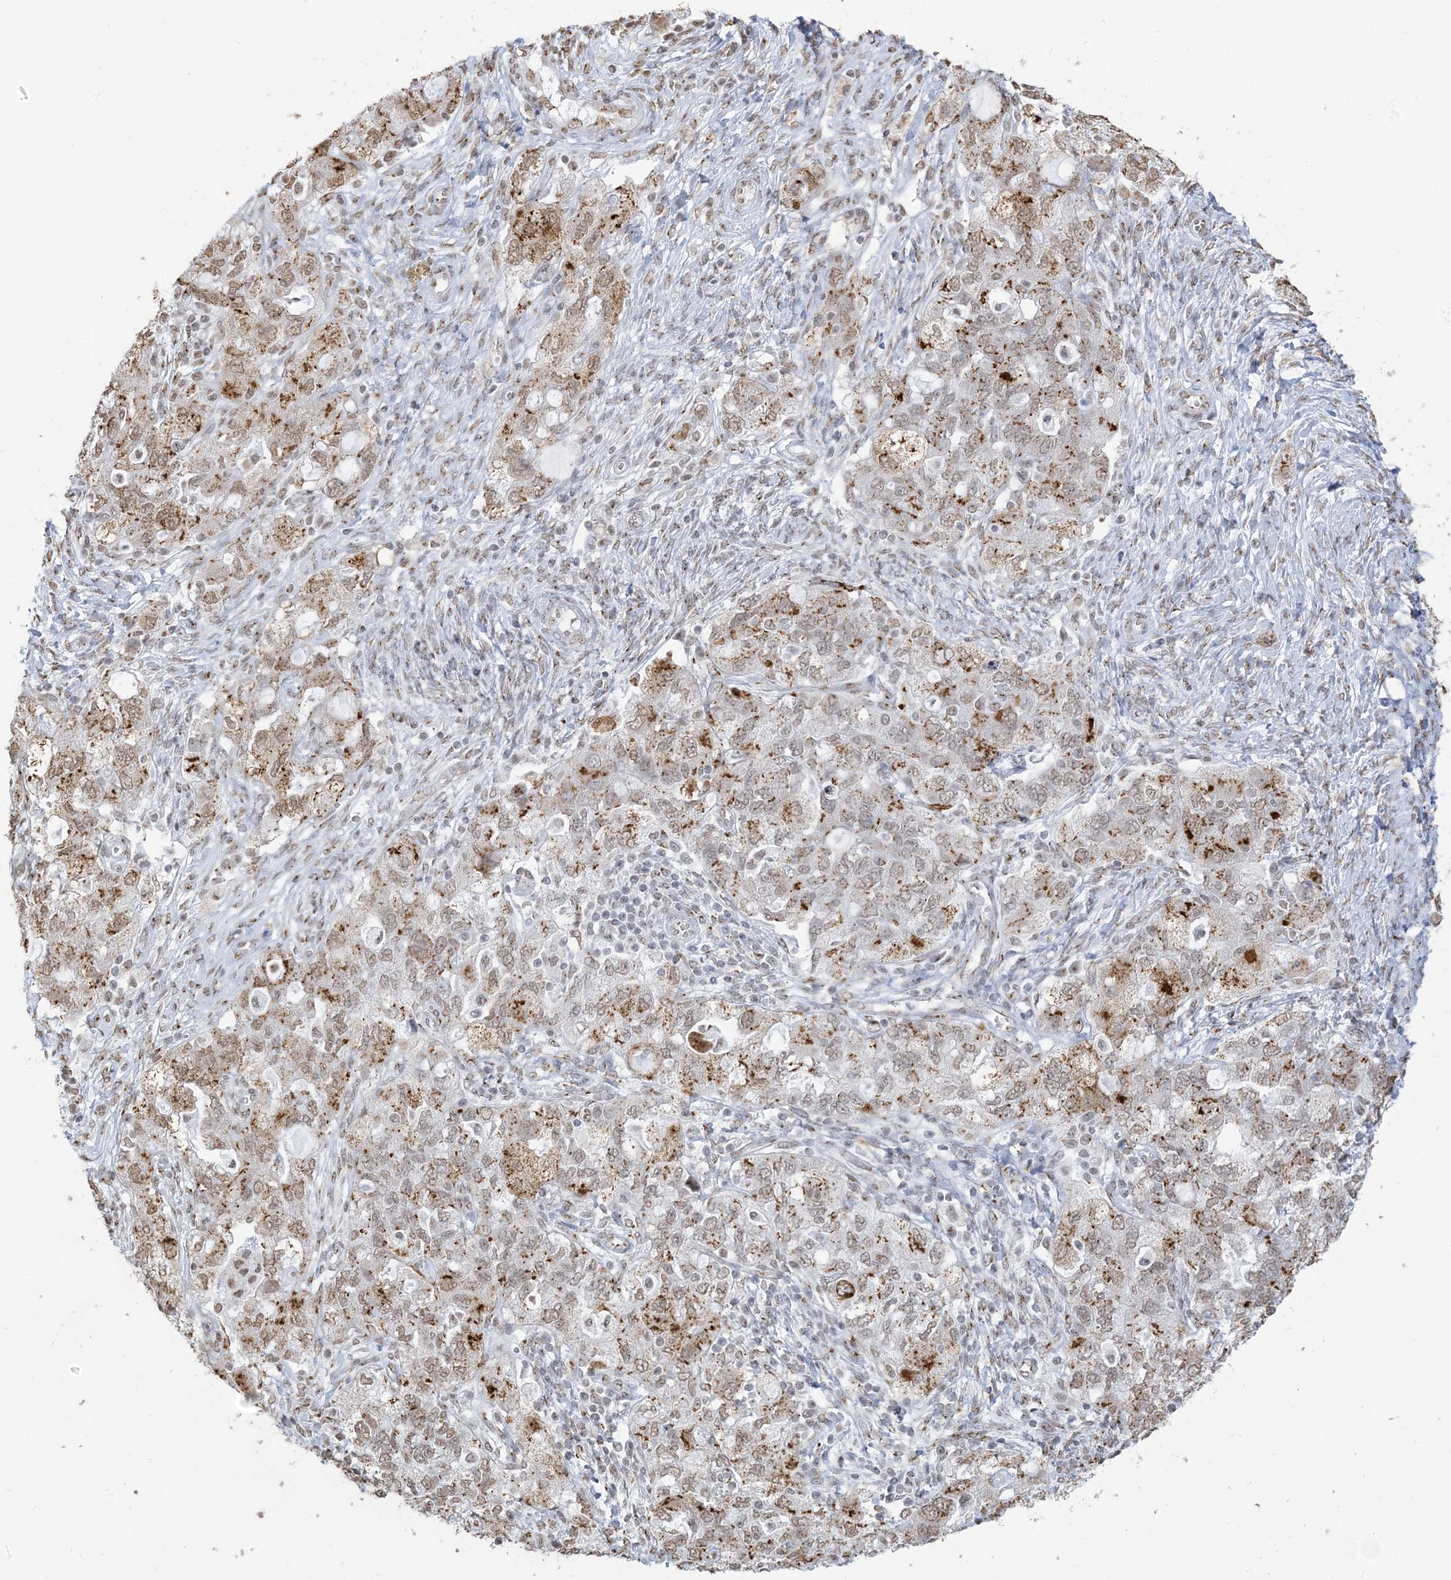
{"staining": {"intensity": "moderate", "quantity": ">75%", "location": "cytoplasmic/membranous,nuclear"}, "tissue": "ovarian cancer", "cell_type": "Tumor cells", "image_type": "cancer", "snomed": [{"axis": "morphology", "description": "Carcinoma, NOS"}, {"axis": "morphology", "description": "Cystadenocarcinoma, serous, NOS"}, {"axis": "topography", "description": "Ovary"}], "caption": "This histopathology image shows ovarian cancer (carcinoma) stained with immunohistochemistry to label a protein in brown. The cytoplasmic/membranous and nuclear of tumor cells show moderate positivity for the protein. Nuclei are counter-stained blue.", "gene": "GPR107", "patient": {"sex": "female", "age": 69}}